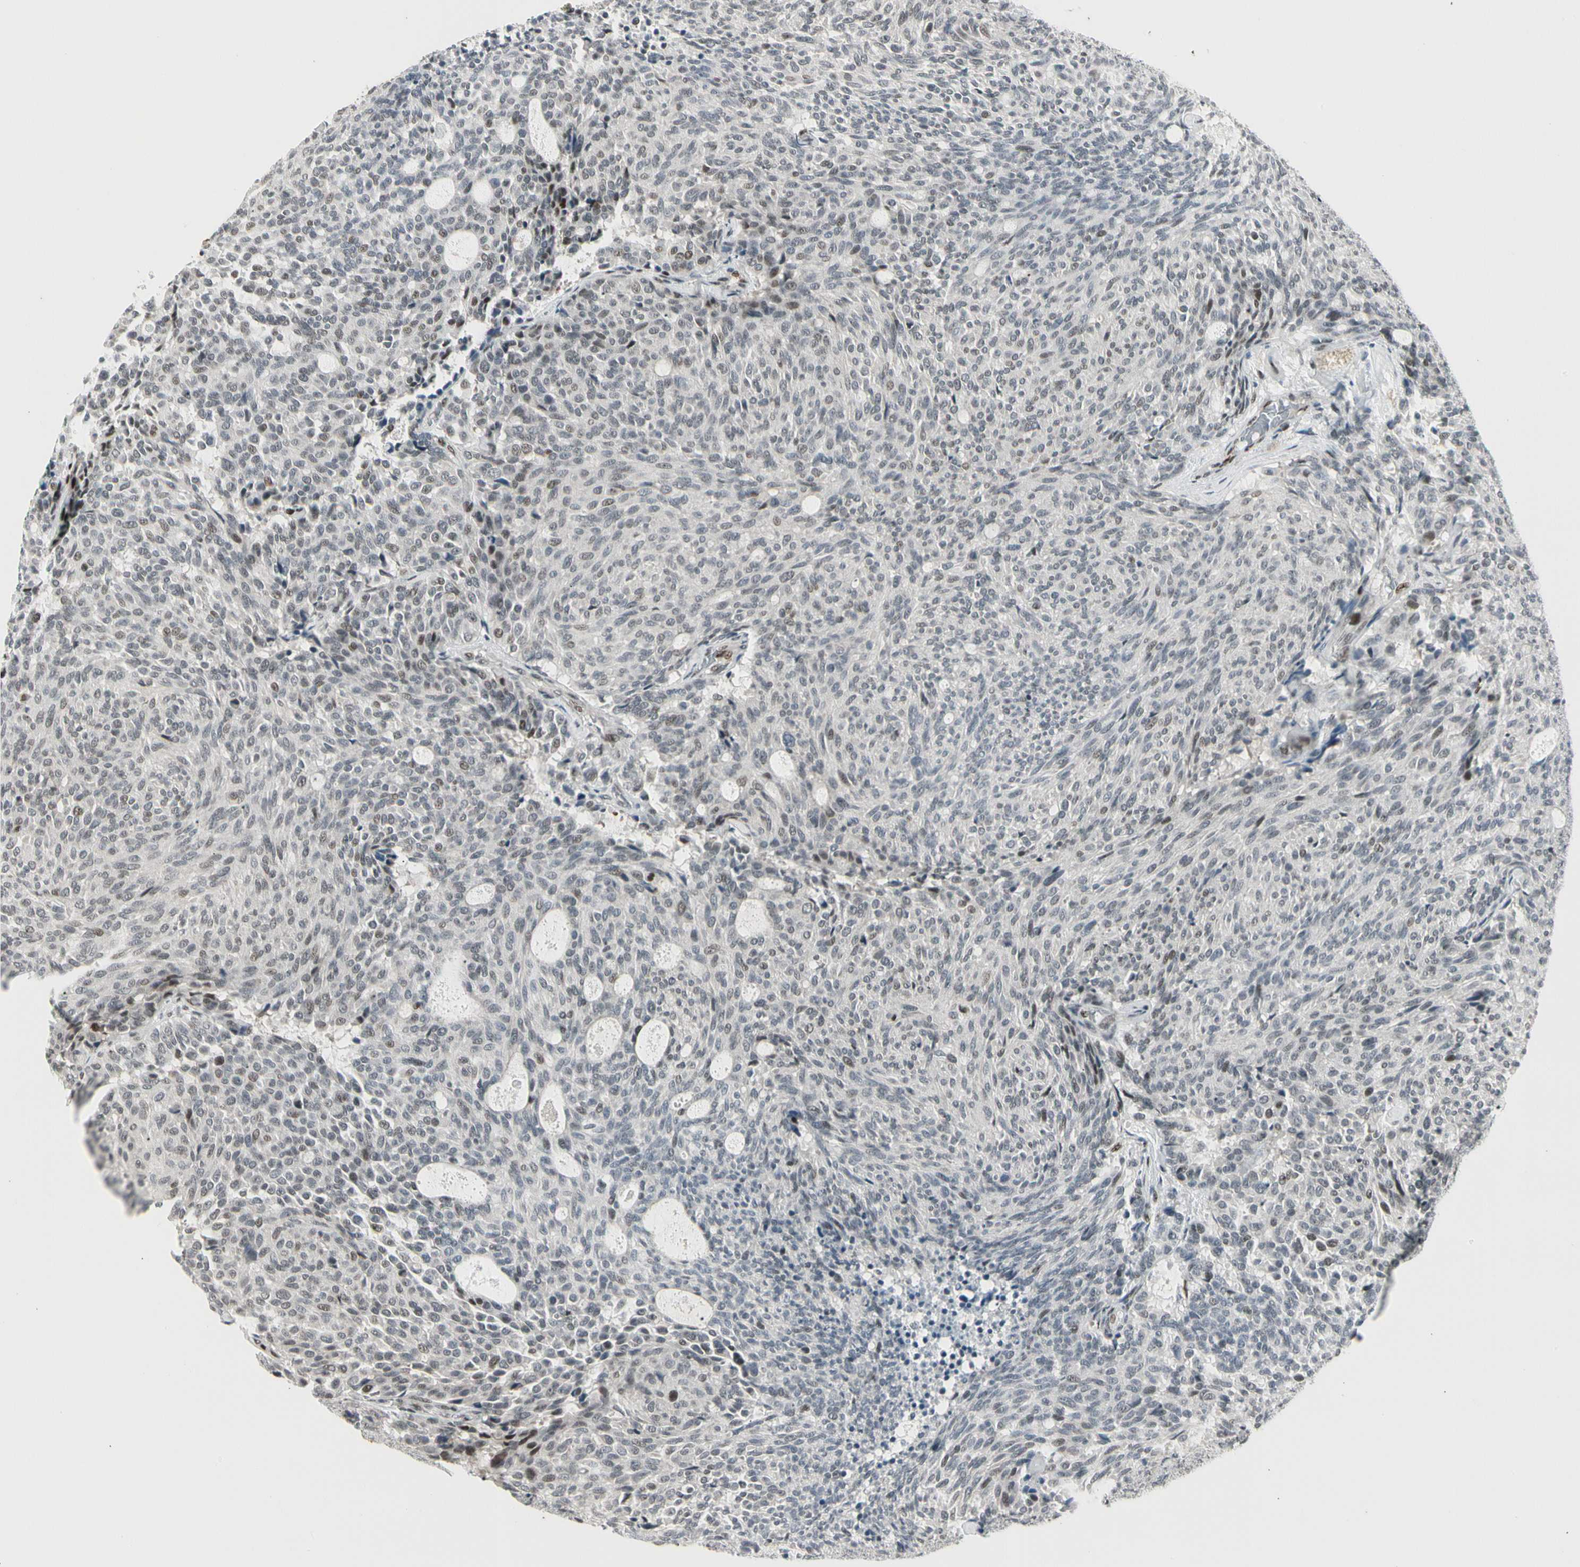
{"staining": {"intensity": "moderate", "quantity": "<25%", "location": "nuclear"}, "tissue": "carcinoid", "cell_type": "Tumor cells", "image_type": "cancer", "snomed": [{"axis": "morphology", "description": "Carcinoid, malignant, NOS"}, {"axis": "topography", "description": "Pancreas"}], "caption": "Human carcinoid (malignant) stained with a brown dye displays moderate nuclear positive positivity in approximately <25% of tumor cells.", "gene": "FOXJ2", "patient": {"sex": "female", "age": 54}}